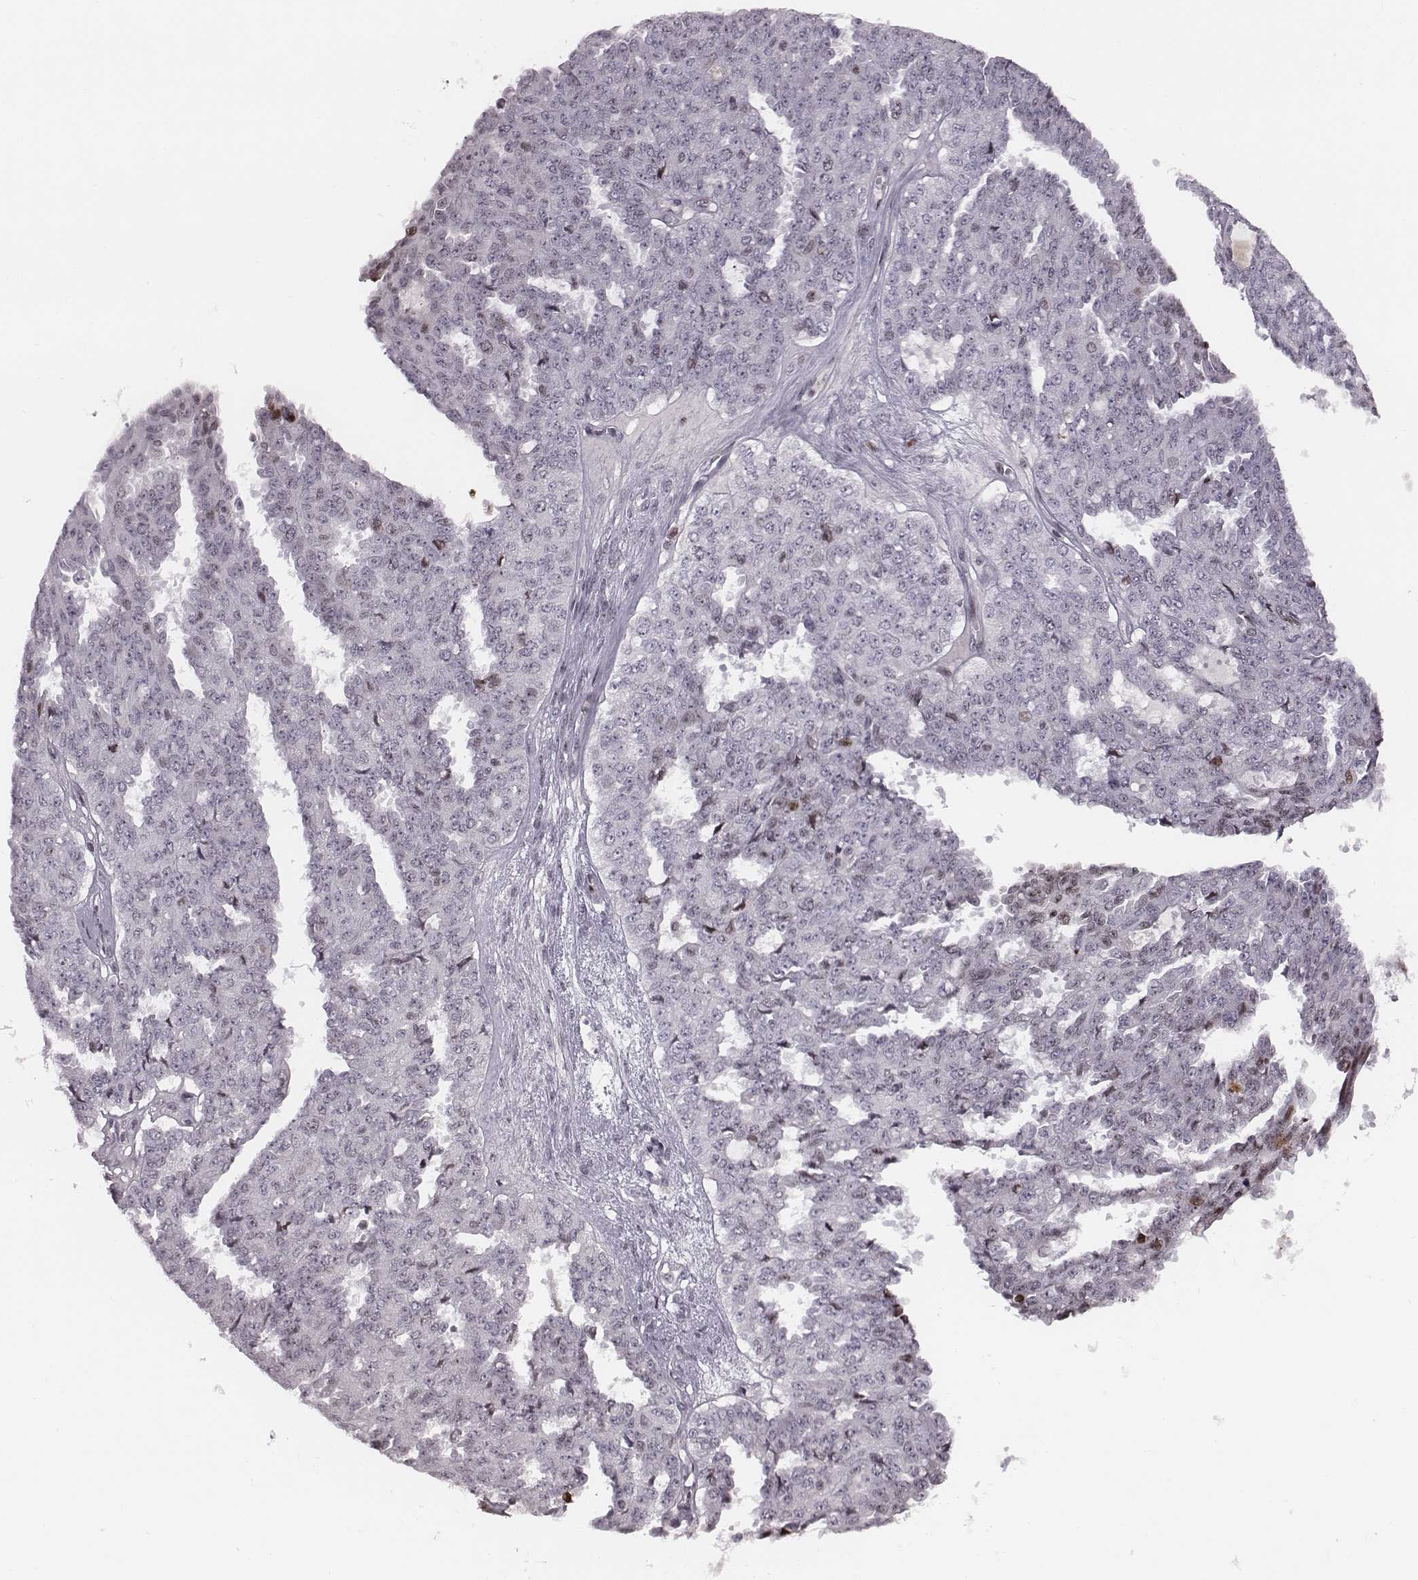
{"staining": {"intensity": "negative", "quantity": "none", "location": "none"}, "tissue": "ovarian cancer", "cell_type": "Tumor cells", "image_type": "cancer", "snomed": [{"axis": "morphology", "description": "Cystadenocarcinoma, serous, NOS"}, {"axis": "topography", "description": "Ovary"}], "caption": "Ovarian cancer was stained to show a protein in brown. There is no significant positivity in tumor cells.", "gene": "NDC1", "patient": {"sex": "female", "age": 71}}